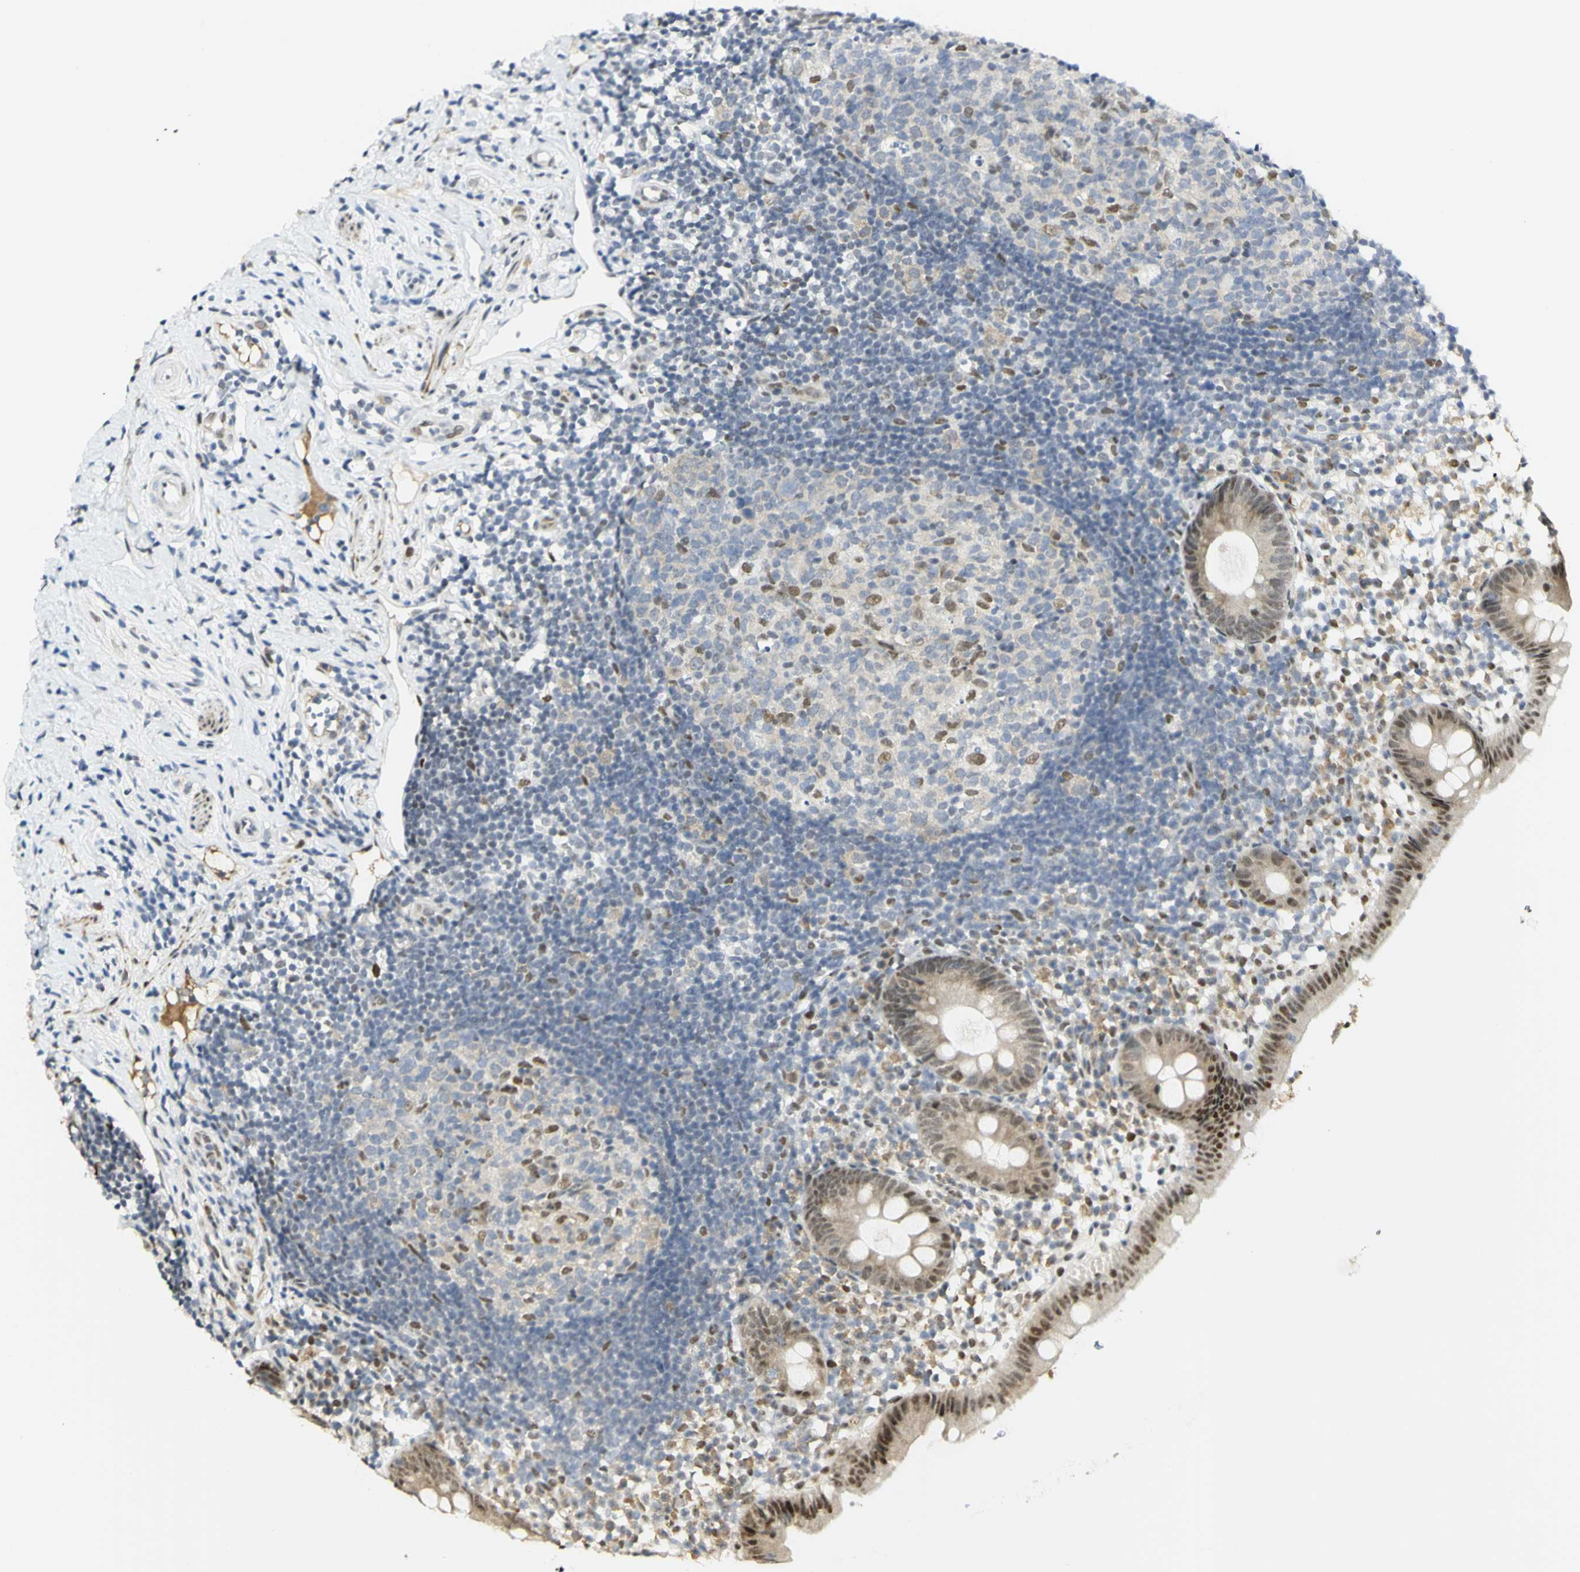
{"staining": {"intensity": "moderate", "quantity": ">75%", "location": "nuclear"}, "tissue": "appendix", "cell_type": "Glandular cells", "image_type": "normal", "snomed": [{"axis": "morphology", "description": "Normal tissue, NOS"}, {"axis": "topography", "description": "Appendix"}], "caption": "Immunohistochemical staining of benign human appendix displays moderate nuclear protein expression in approximately >75% of glandular cells.", "gene": "DDX1", "patient": {"sex": "female", "age": 20}}